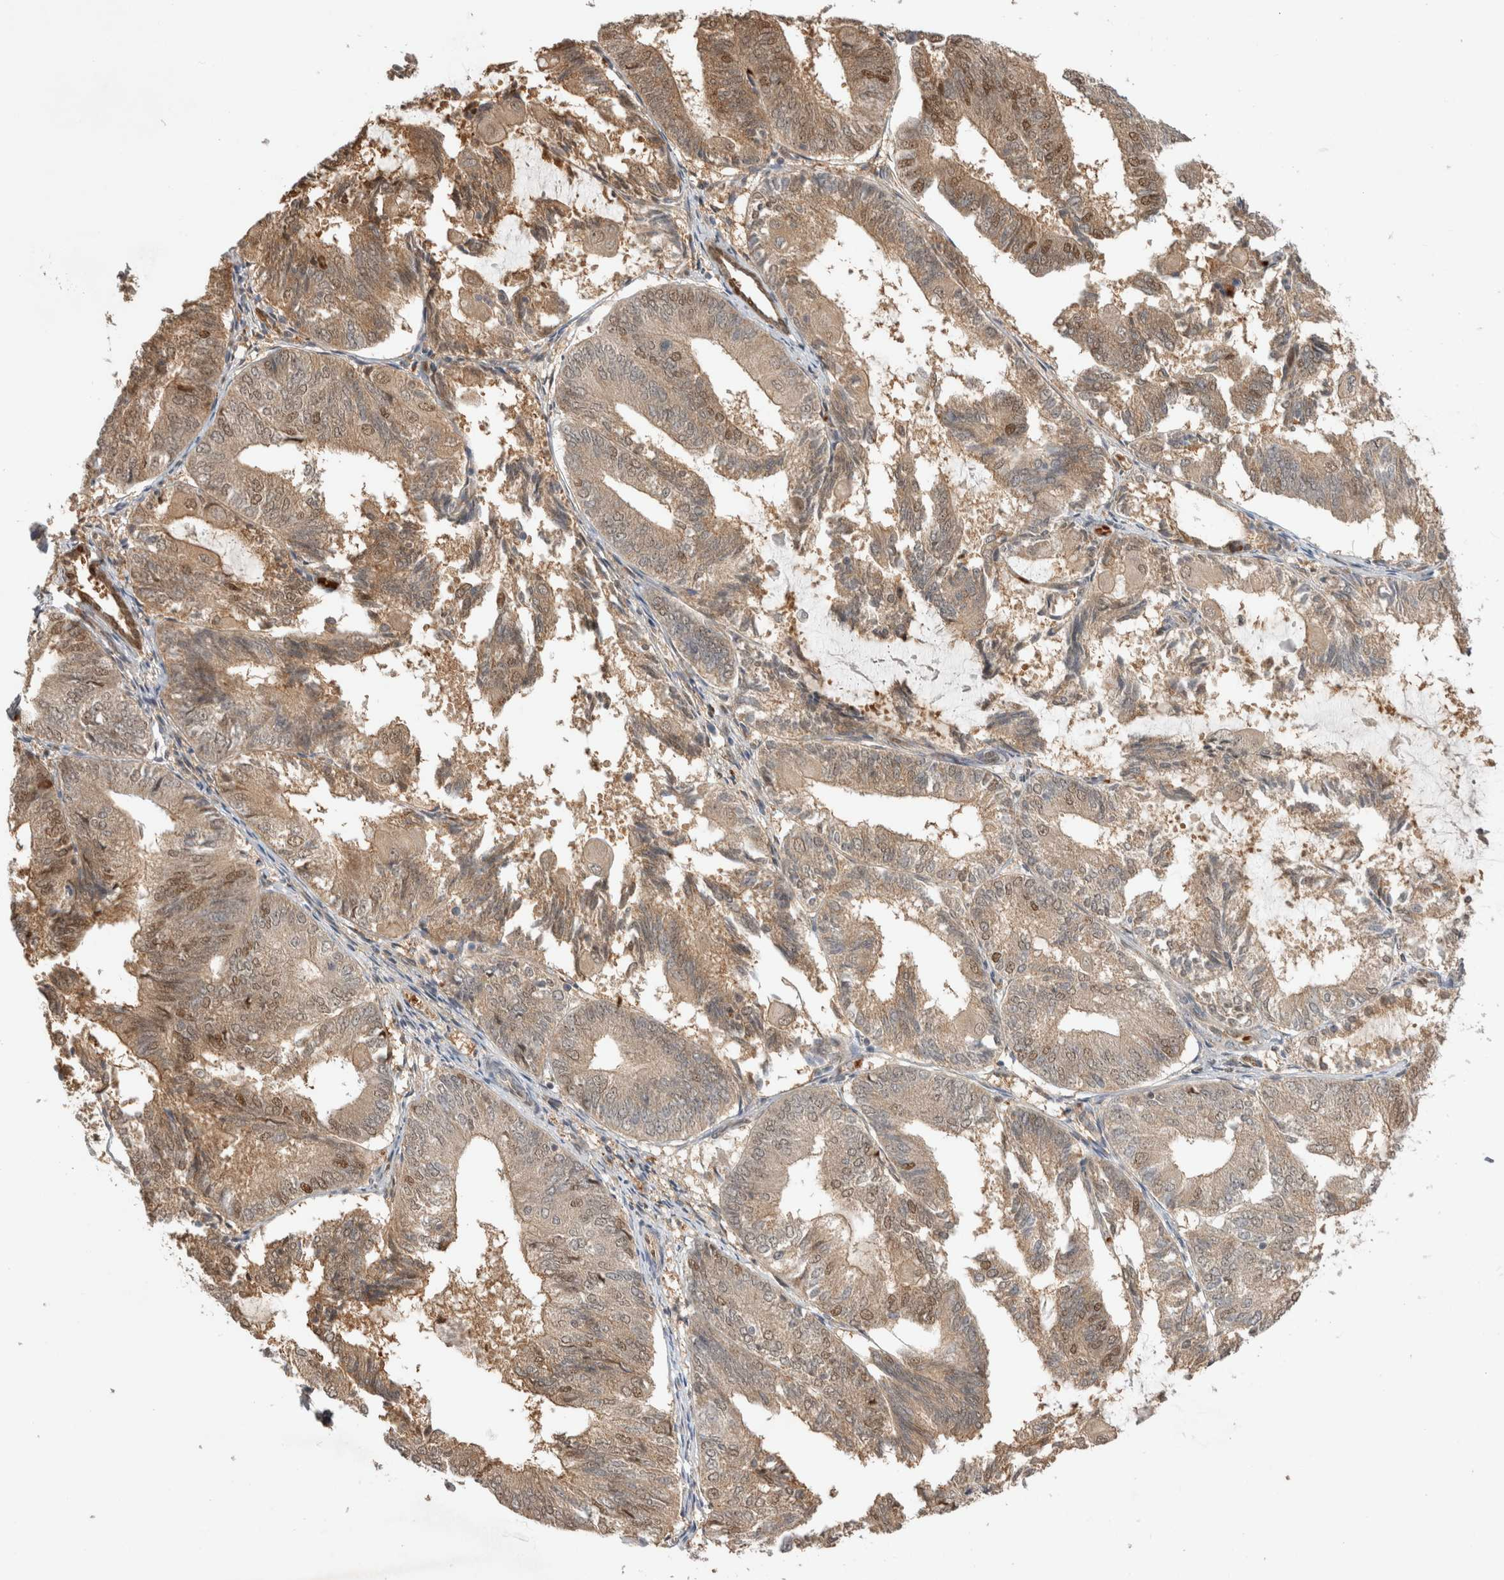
{"staining": {"intensity": "moderate", "quantity": ">75%", "location": "cytoplasmic/membranous,nuclear"}, "tissue": "endometrial cancer", "cell_type": "Tumor cells", "image_type": "cancer", "snomed": [{"axis": "morphology", "description": "Adenocarcinoma, NOS"}, {"axis": "topography", "description": "Endometrium"}], "caption": "There is medium levels of moderate cytoplasmic/membranous and nuclear expression in tumor cells of endometrial cancer (adenocarcinoma), as demonstrated by immunohistochemical staining (brown color).", "gene": "OTUD6B", "patient": {"sex": "female", "age": 81}}